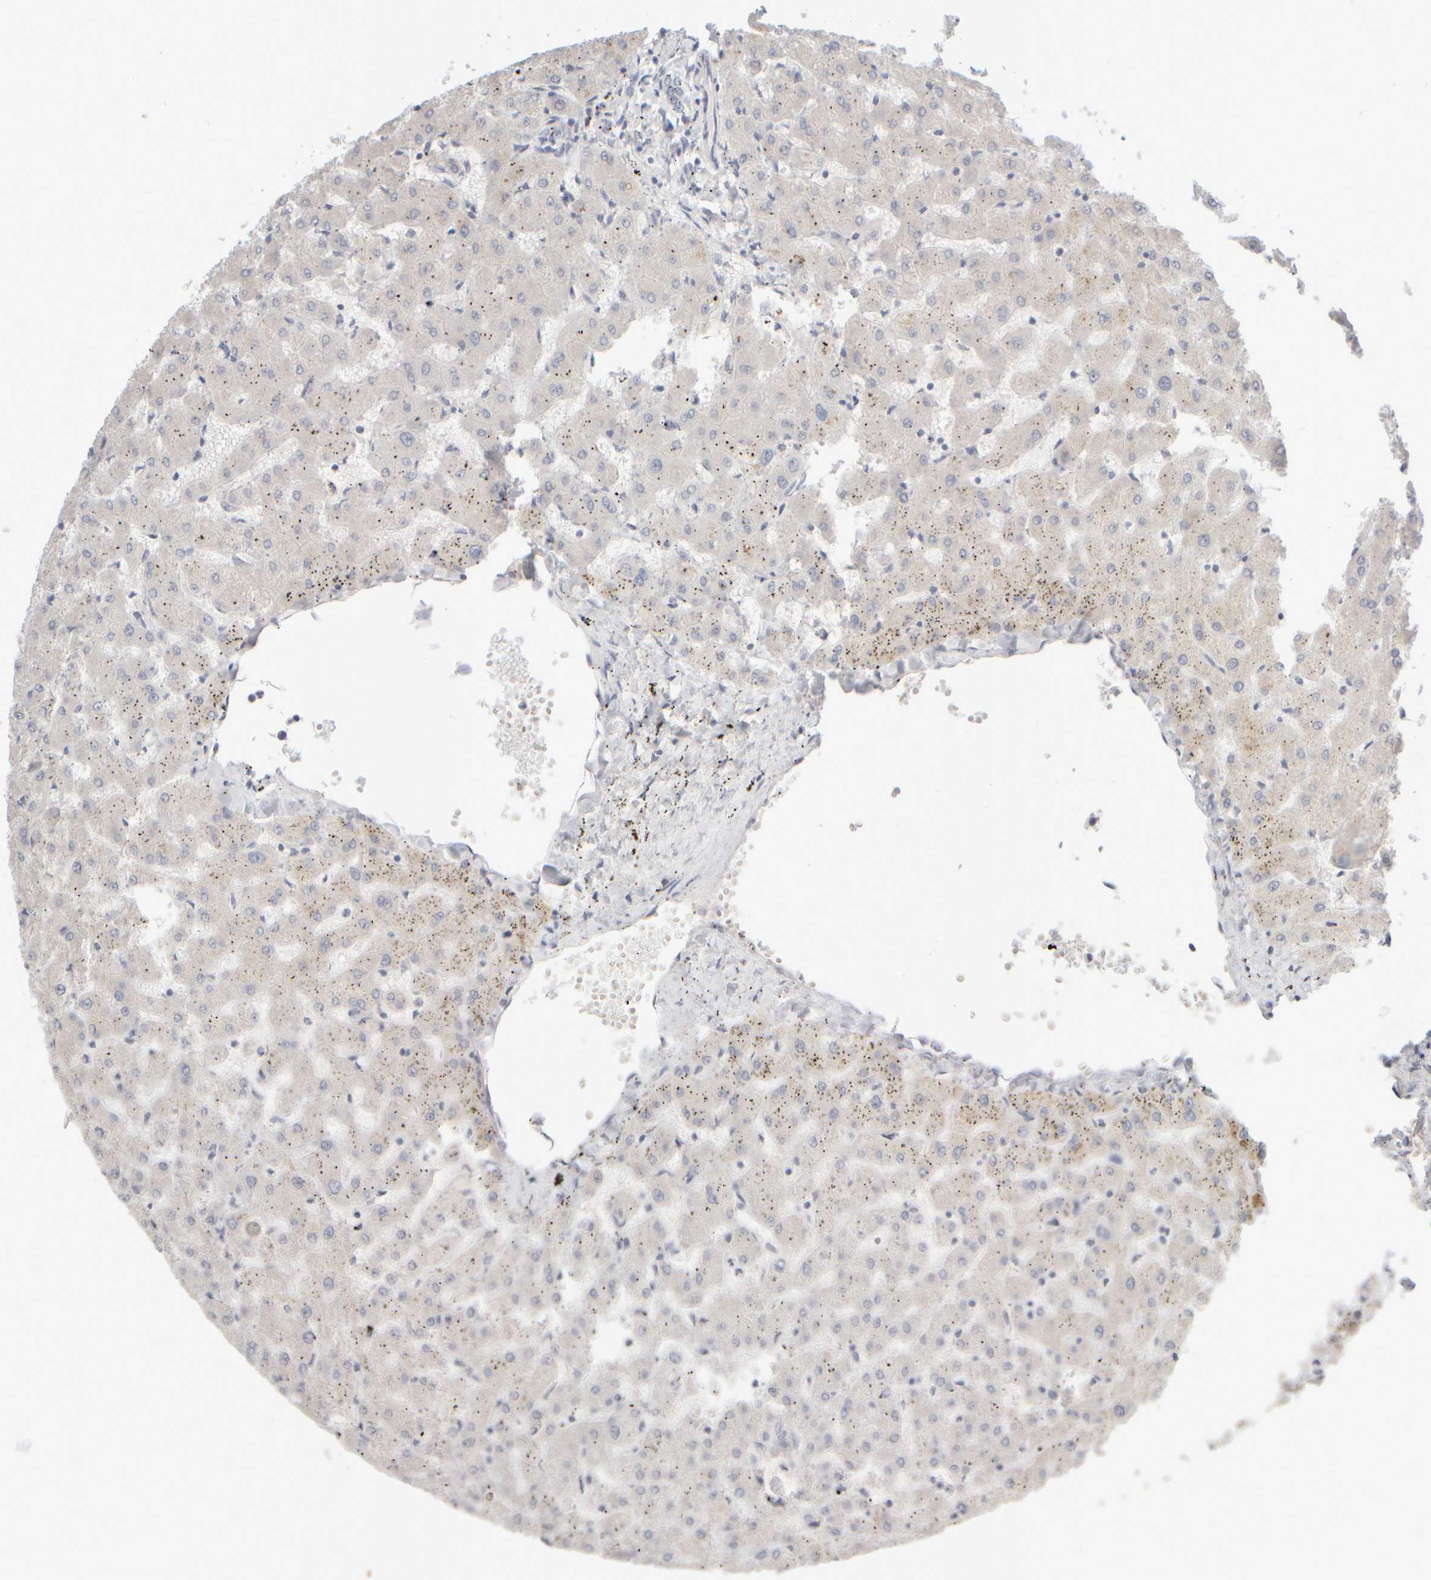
{"staining": {"intensity": "negative", "quantity": "none", "location": "none"}, "tissue": "liver", "cell_type": "Cholangiocytes", "image_type": "normal", "snomed": [{"axis": "morphology", "description": "Normal tissue, NOS"}, {"axis": "topography", "description": "Liver"}], "caption": "DAB immunohistochemical staining of unremarkable liver exhibits no significant staining in cholangiocytes.", "gene": "GOPC", "patient": {"sex": "female", "age": 63}}